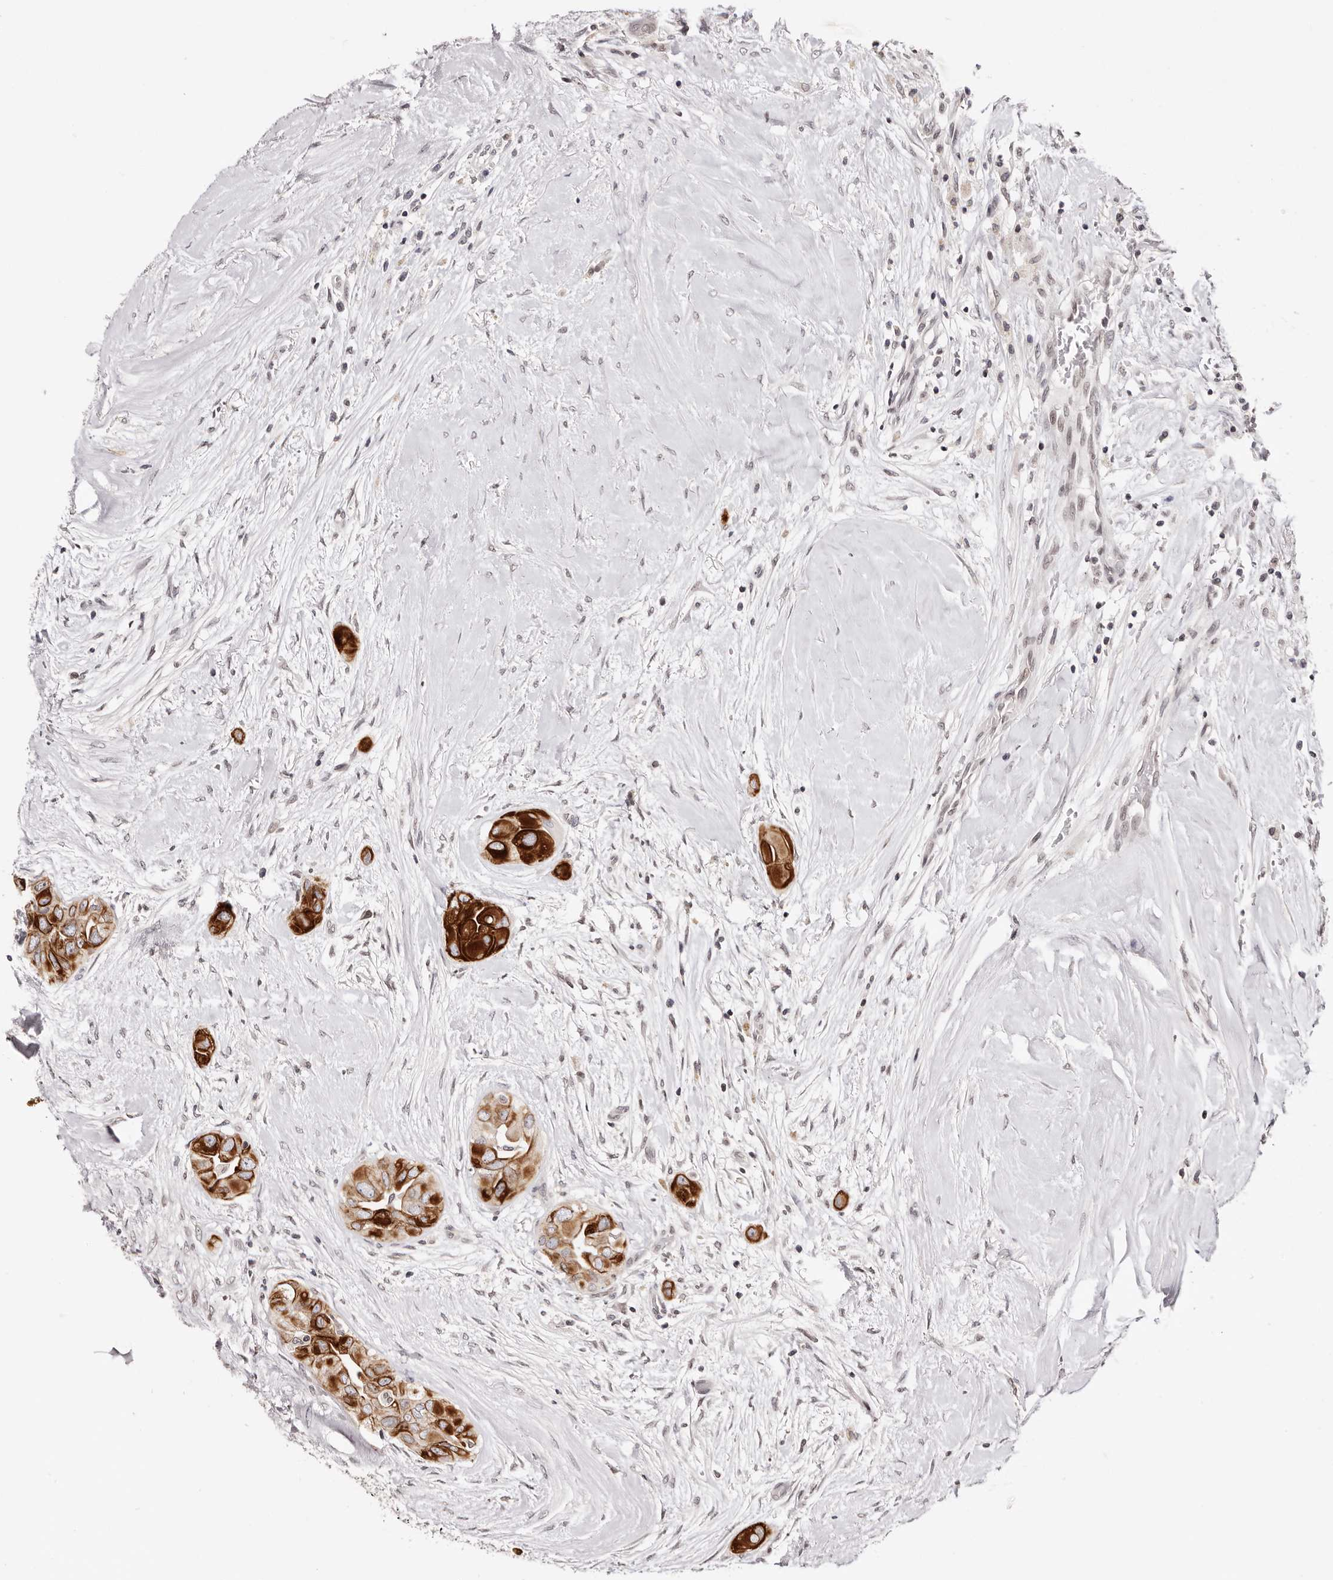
{"staining": {"intensity": "strong", "quantity": "25%-75%", "location": "cytoplasmic/membranous"}, "tissue": "thyroid cancer", "cell_type": "Tumor cells", "image_type": "cancer", "snomed": [{"axis": "morphology", "description": "Papillary adenocarcinoma, NOS"}, {"axis": "topography", "description": "Thyroid gland"}], "caption": "A brown stain highlights strong cytoplasmic/membranous expression of a protein in human thyroid cancer tumor cells. The staining is performed using DAB brown chromogen to label protein expression. The nuclei are counter-stained blue using hematoxylin.", "gene": "NUP153", "patient": {"sex": "female", "age": 59}}